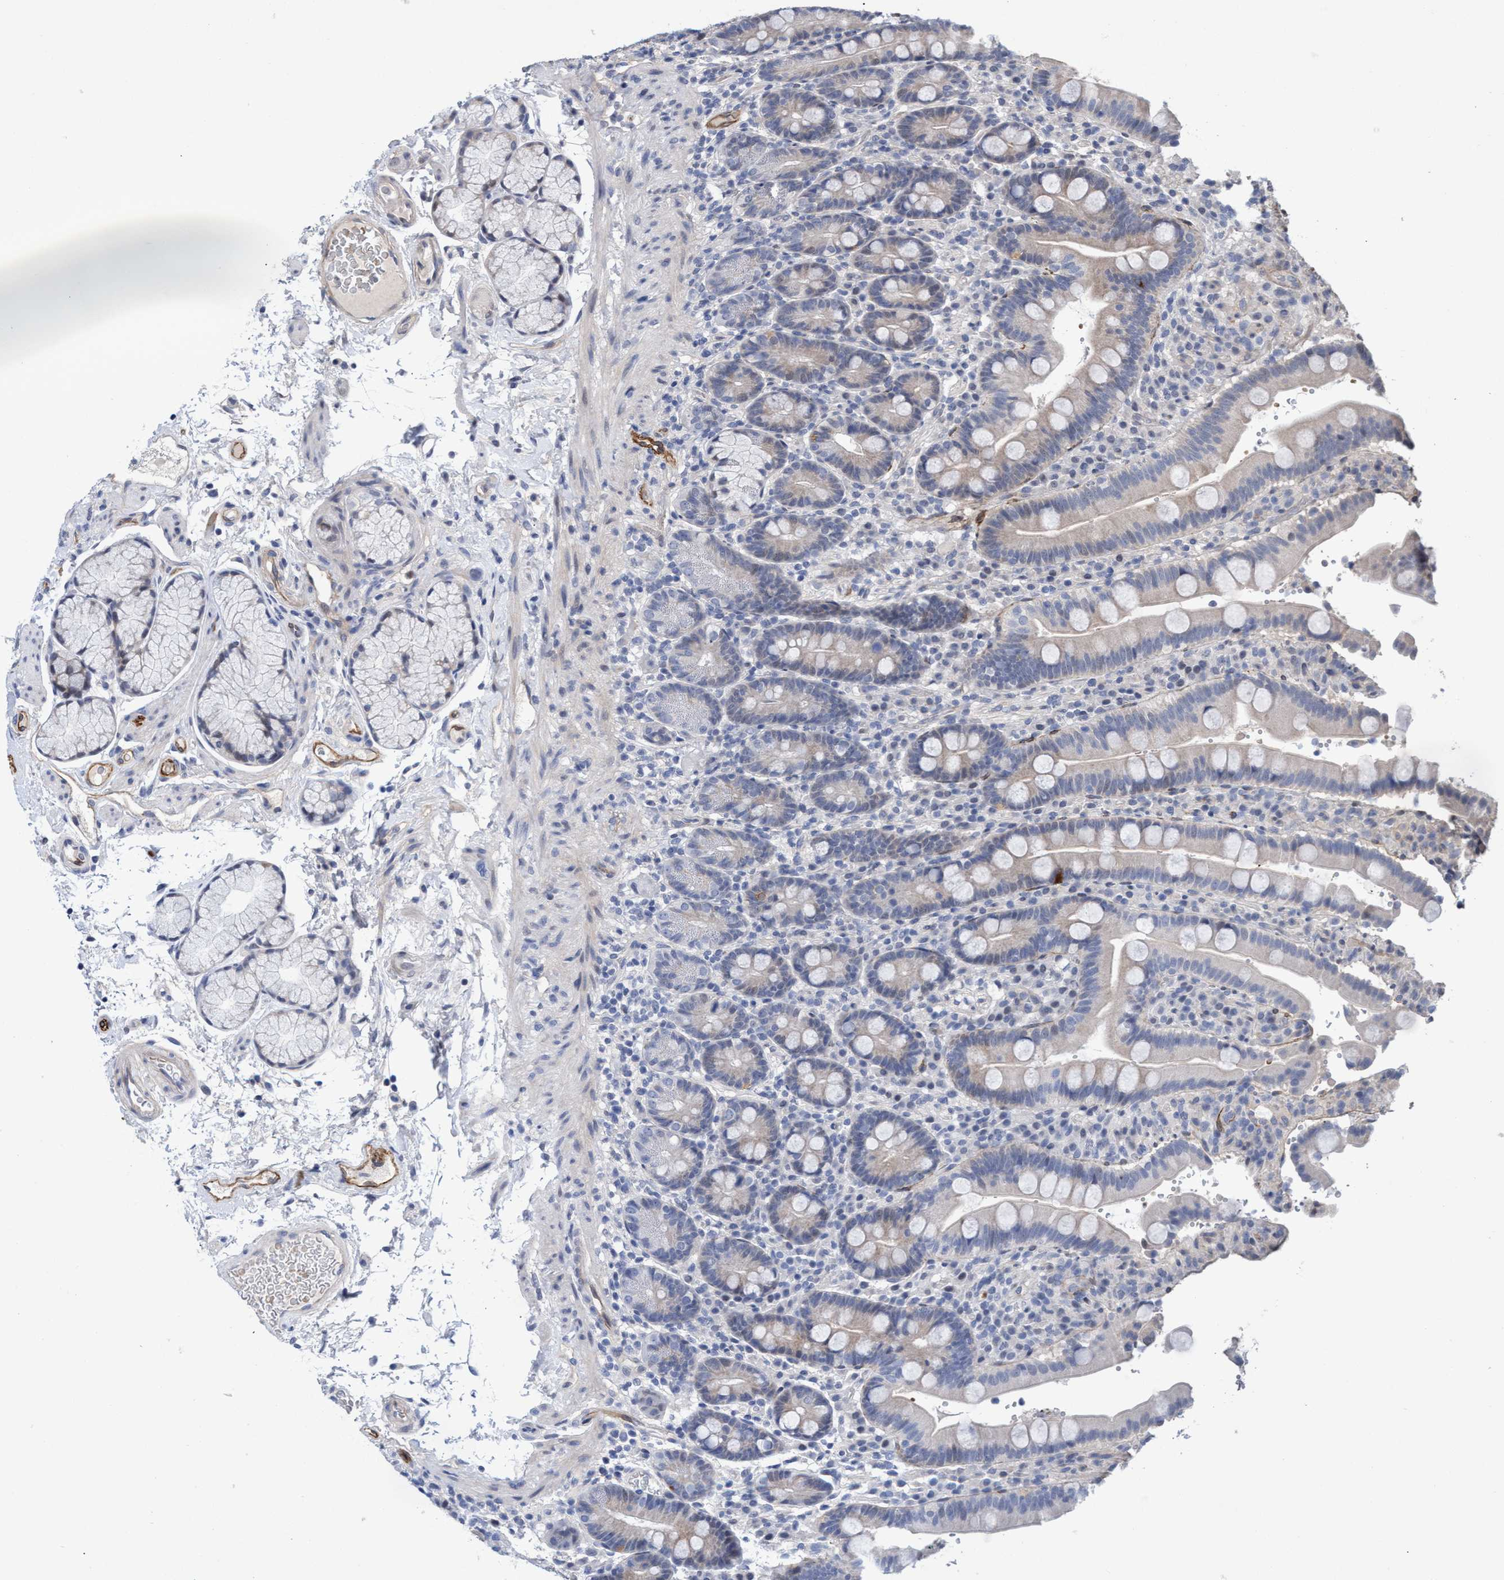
{"staining": {"intensity": "negative", "quantity": "none", "location": "none"}, "tissue": "duodenum", "cell_type": "Glandular cells", "image_type": "normal", "snomed": [{"axis": "morphology", "description": "Normal tissue, NOS"}, {"axis": "topography", "description": "Small intestine, NOS"}], "caption": "Immunohistochemistry (IHC) of unremarkable duodenum reveals no expression in glandular cells.", "gene": "ZNF750", "patient": {"sex": "female", "age": 71}}